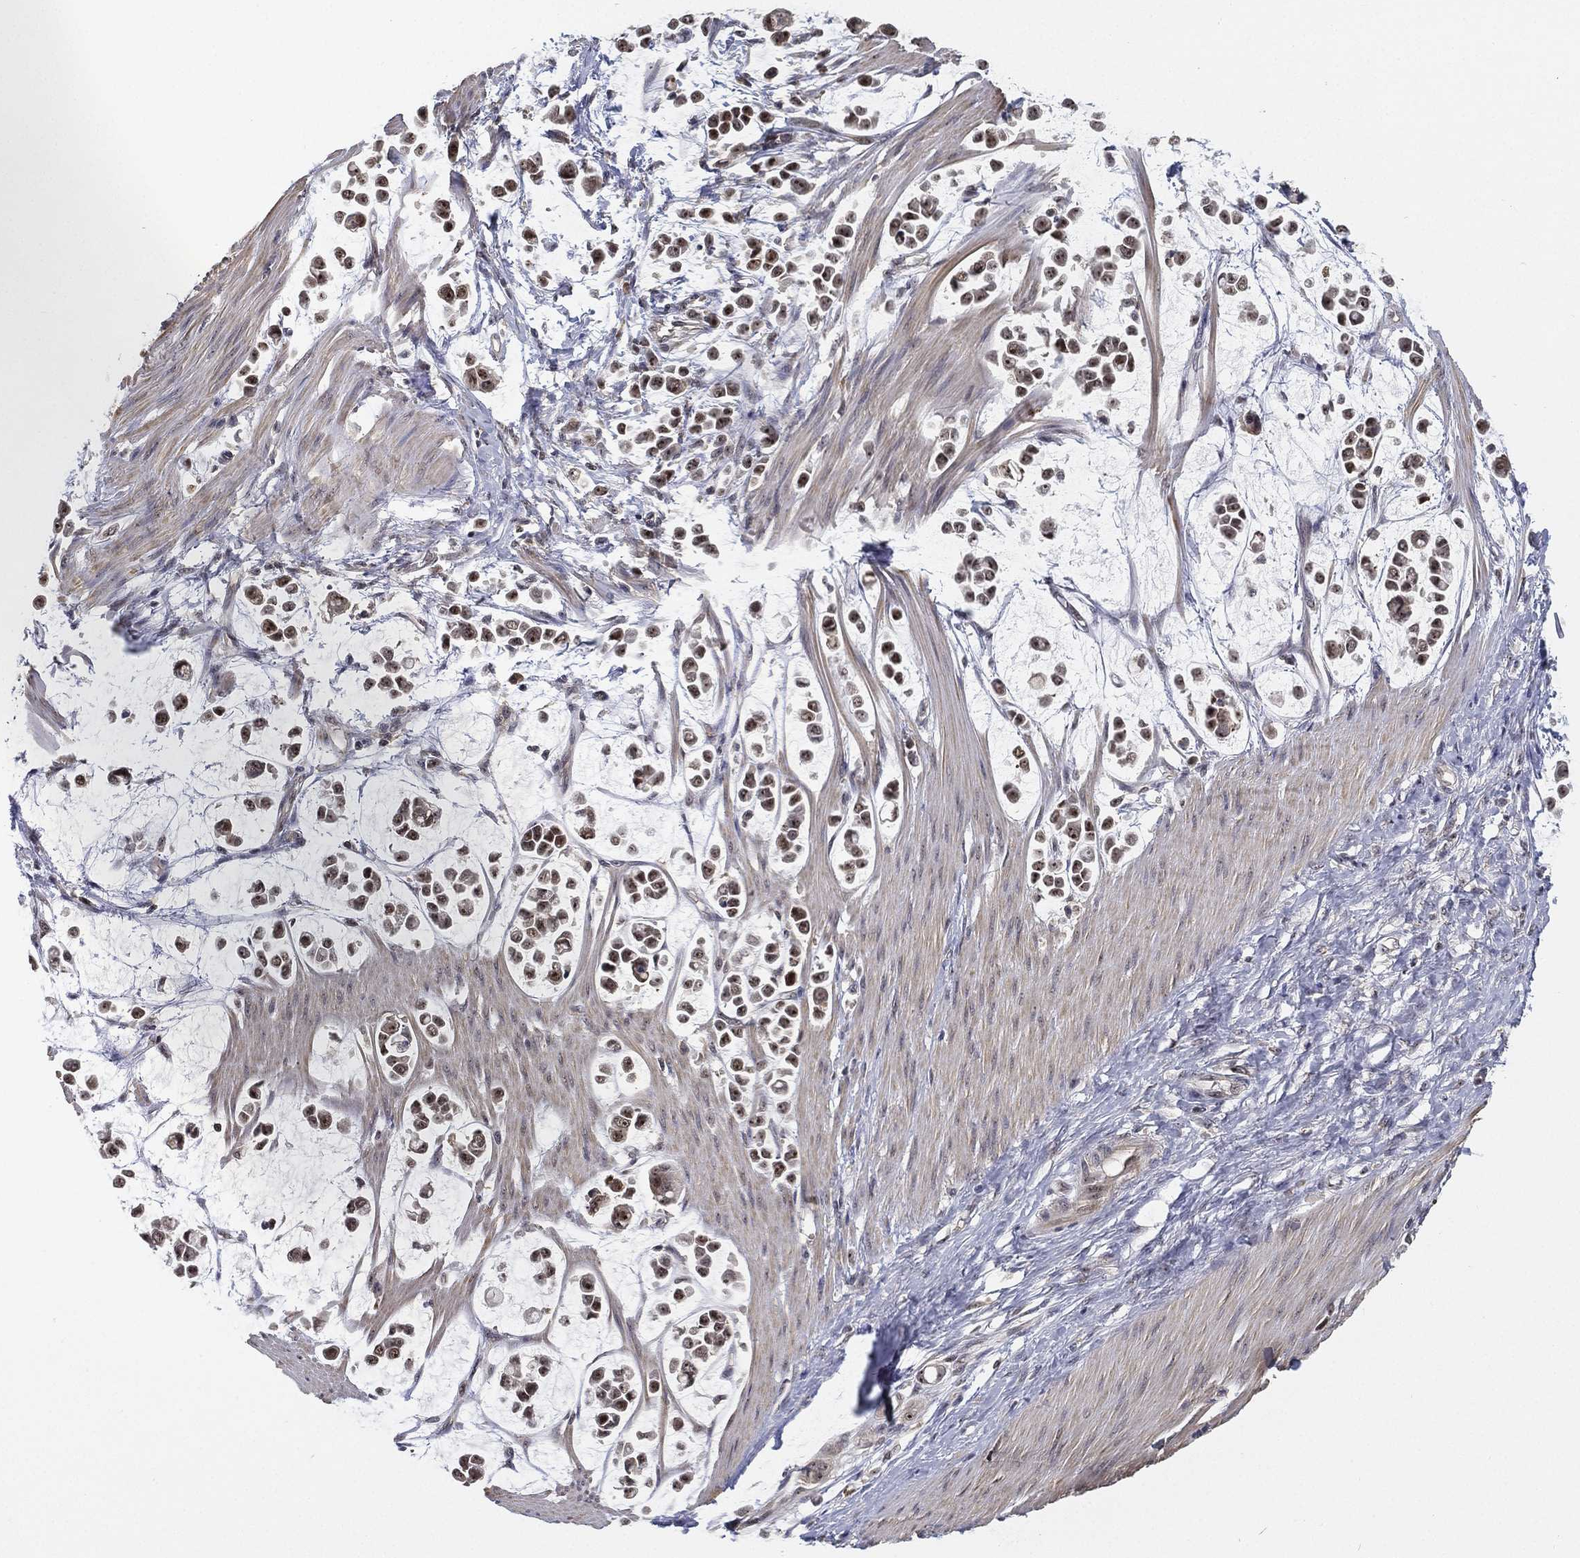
{"staining": {"intensity": "strong", "quantity": "<25%", "location": "nuclear"}, "tissue": "stomach cancer", "cell_type": "Tumor cells", "image_type": "cancer", "snomed": [{"axis": "morphology", "description": "Adenocarcinoma, NOS"}, {"axis": "topography", "description": "Stomach"}], "caption": "A high-resolution image shows IHC staining of stomach adenocarcinoma, which shows strong nuclear expression in approximately <25% of tumor cells. The staining is performed using DAB brown chromogen to label protein expression. The nuclei are counter-stained blue using hematoxylin.", "gene": "PPP1R16B", "patient": {"sex": "male", "age": 82}}